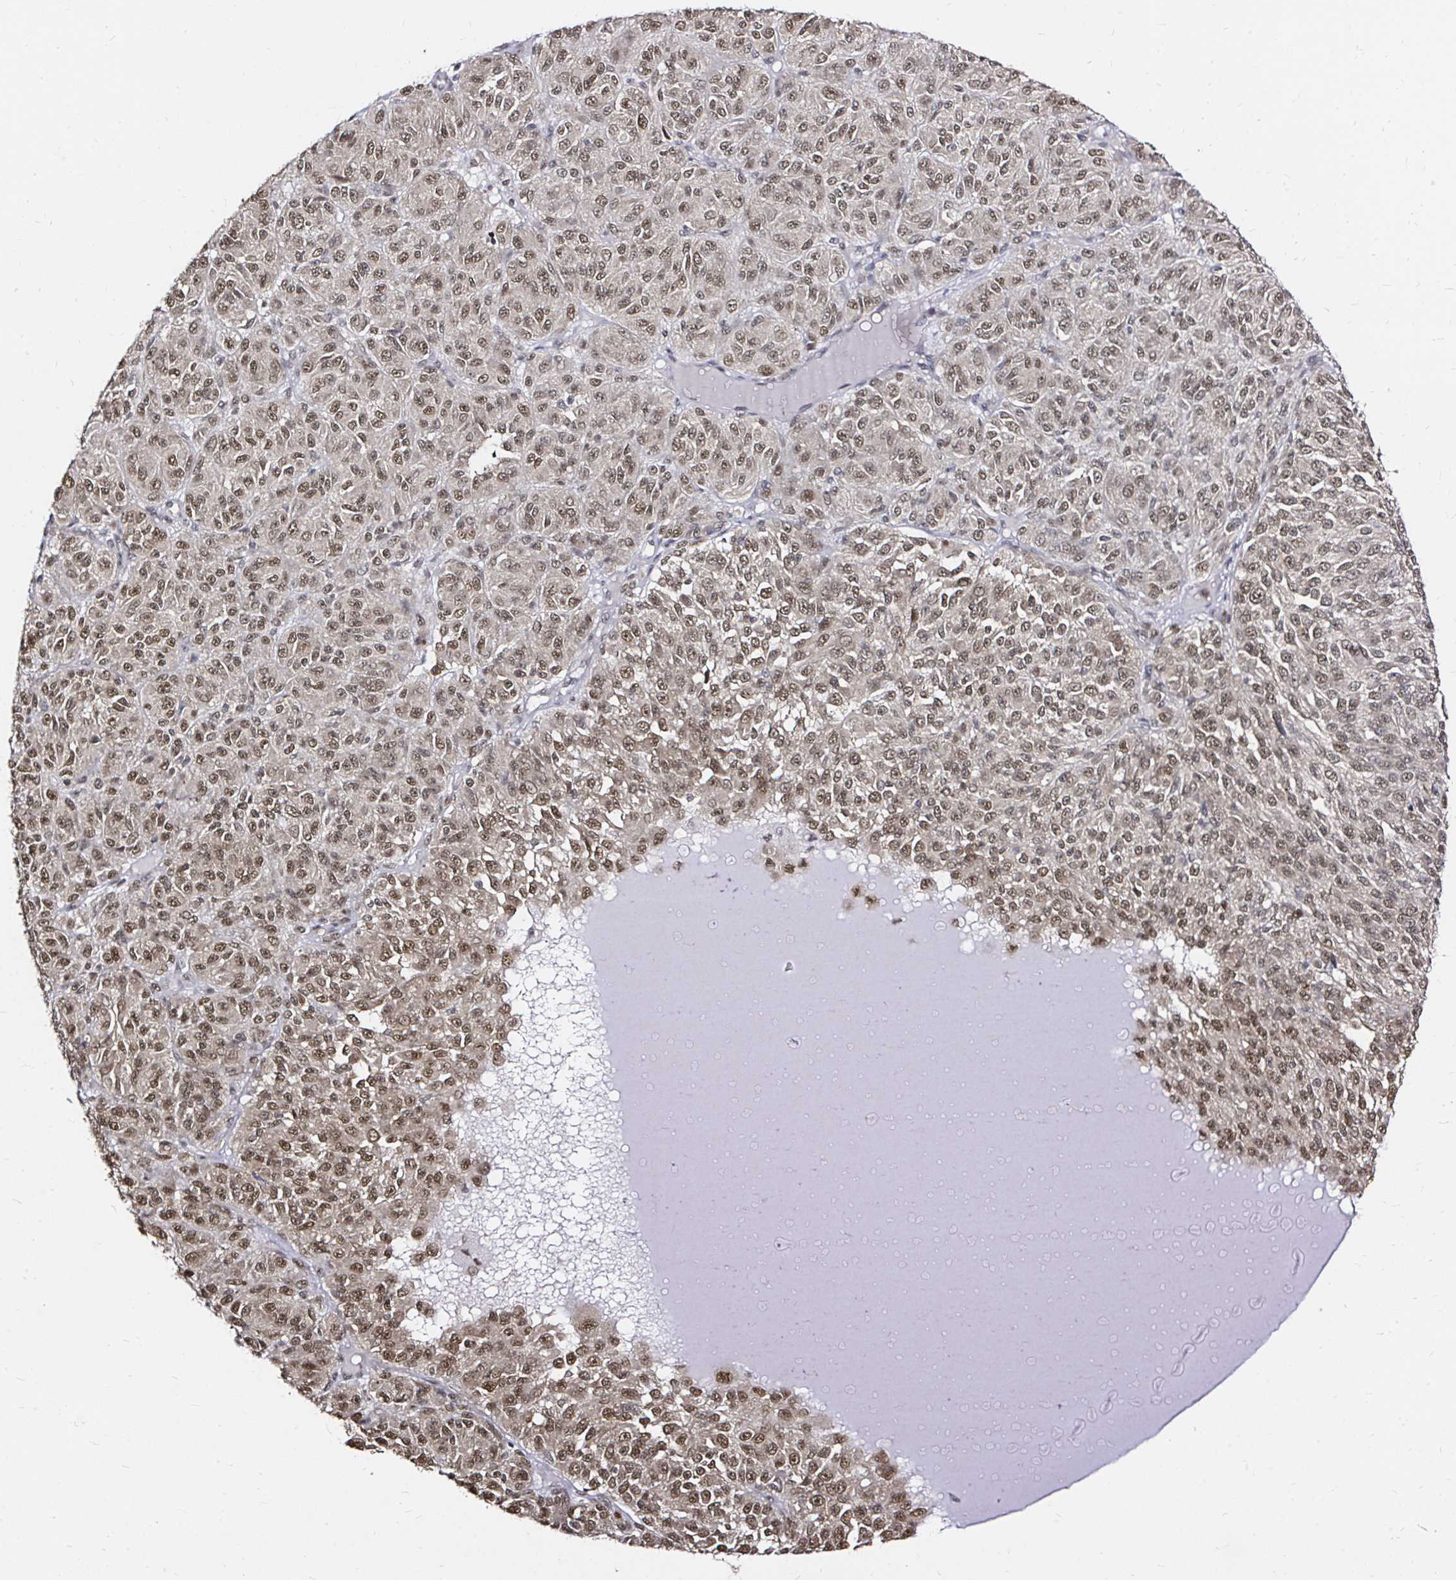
{"staining": {"intensity": "moderate", "quantity": ">75%", "location": "nuclear"}, "tissue": "melanoma", "cell_type": "Tumor cells", "image_type": "cancer", "snomed": [{"axis": "morphology", "description": "Malignant melanoma, Metastatic site"}, {"axis": "topography", "description": "Brain"}], "caption": "IHC histopathology image of neoplastic tissue: human melanoma stained using IHC shows medium levels of moderate protein expression localized specifically in the nuclear of tumor cells, appearing as a nuclear brown color.", "gene": "SNRPC", "patient": {"sex": "female", "age": 56}}